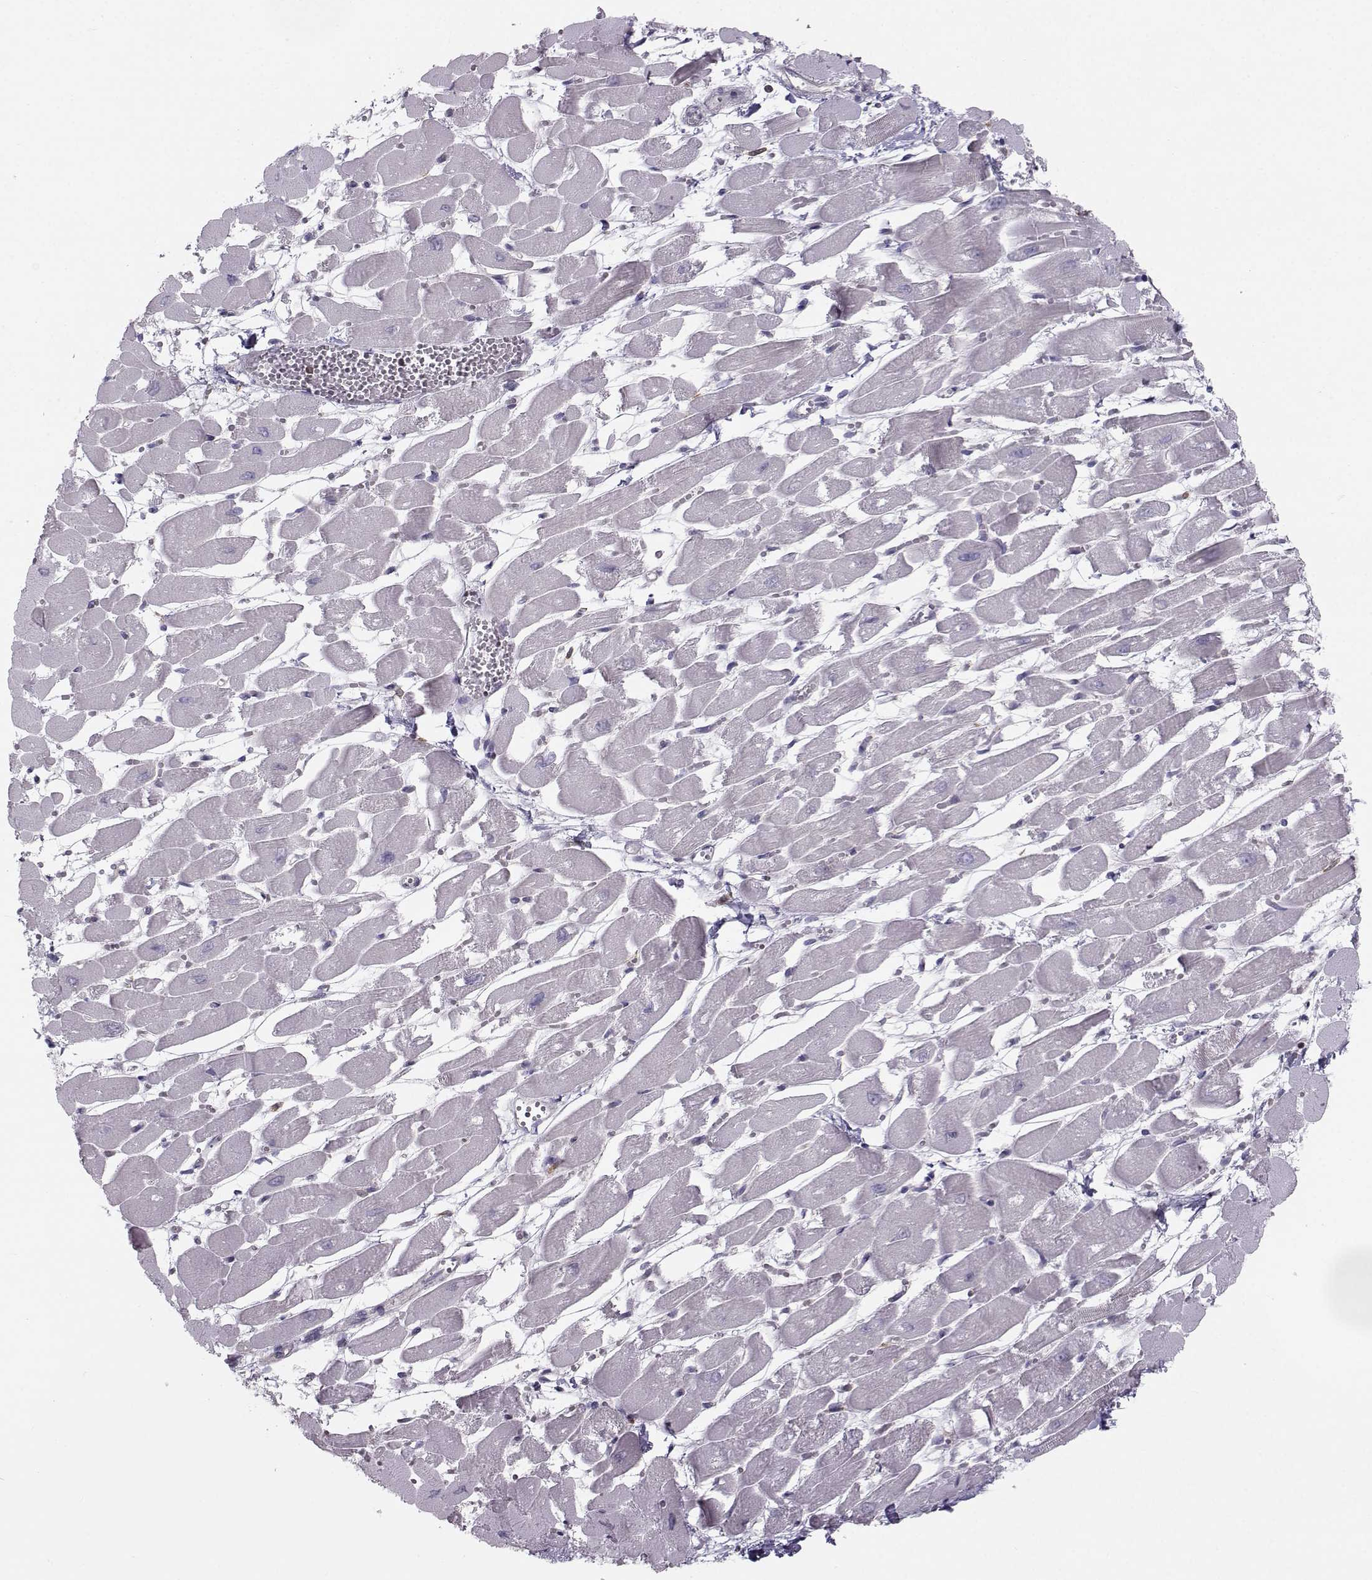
{"staining": {"intensity": "negative", "quantity": "none", "location": "none"}, "tissue": "heart muscle", "cell_type": "Cardiomyocytes", "image_type": "normal", "snomed": [{"axis": "morphology", "description": "Normal tissue, NOS"}, {"axis": "topography", "description": "Heart"}], "caption": "Heart muscle stained for a protein using immunohistochemistry (IHC) displays no positivity cardiomyocytes.", "gene": "ZBTB32", "patient": {"sex": "female", "age": 52}}